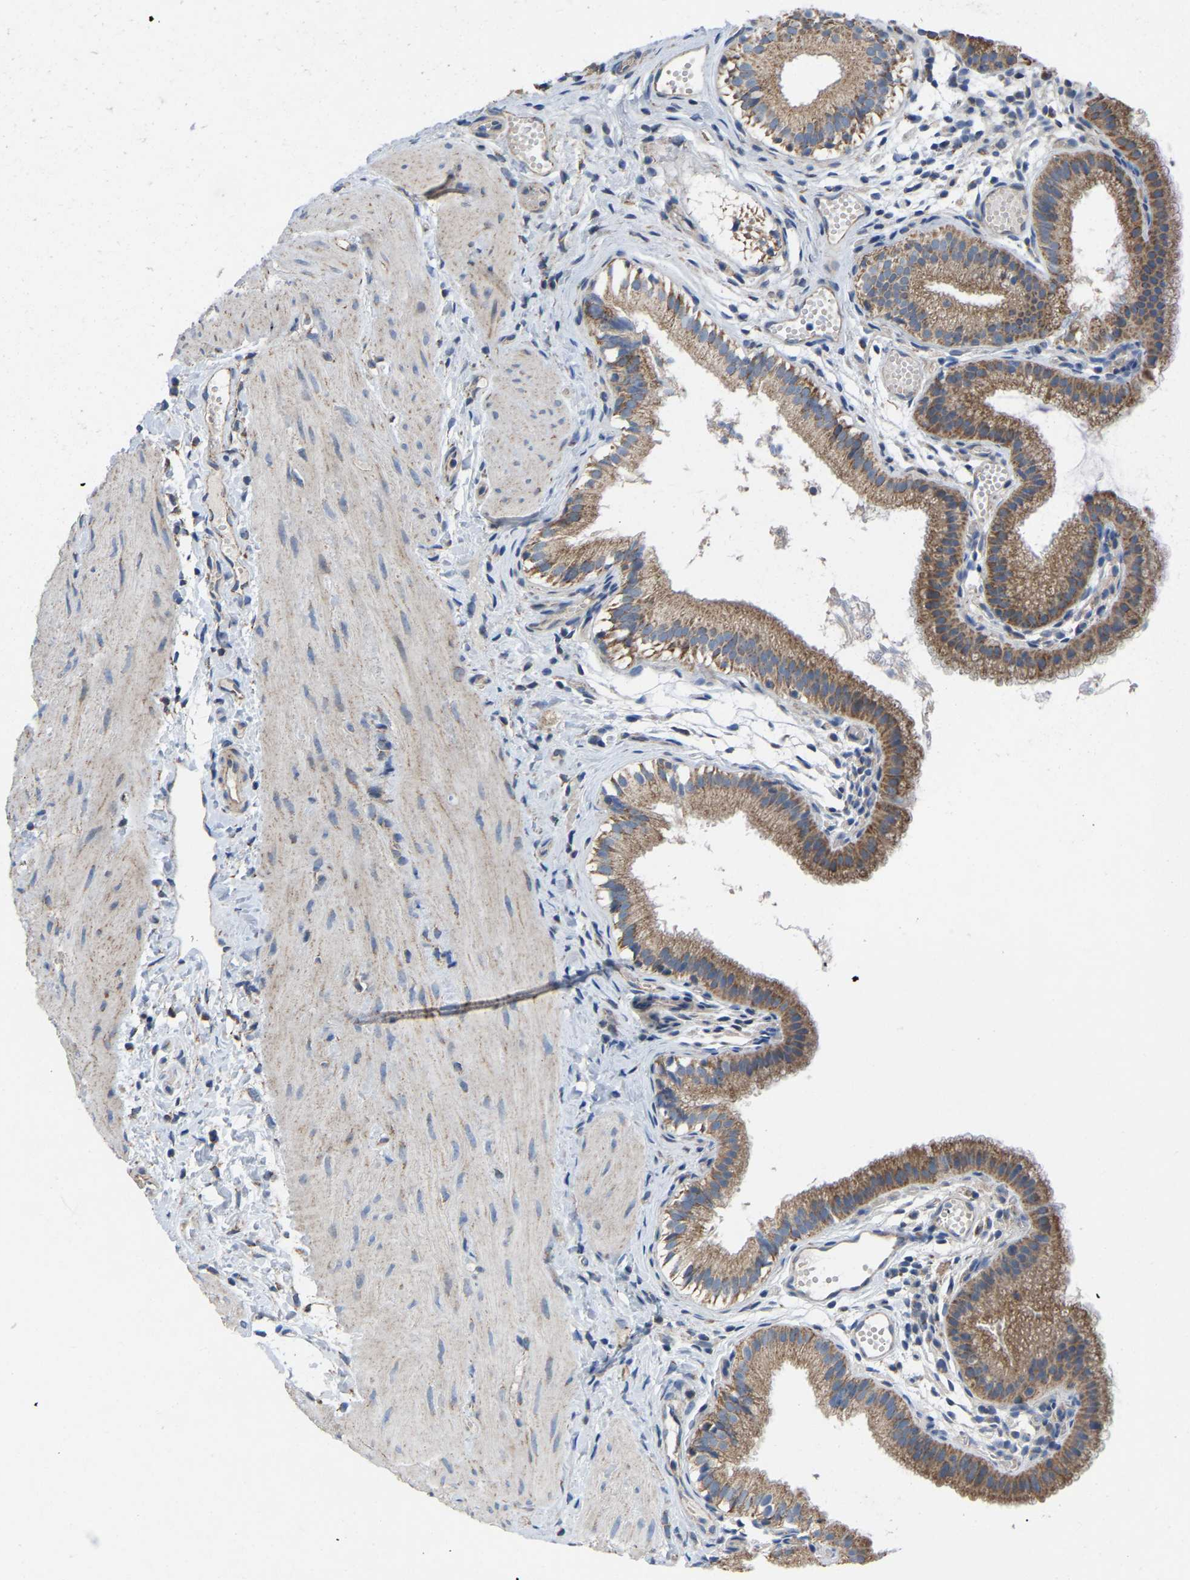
{"staining": {"intensity": "moderate", "quantity": ">75%", "location": "cytoplasmic/membranous"}, "tissue": "gallbladder", "cell_type": "Glandular cells", "image_type": "normal", "snomed": [{"axis": "morphology", "description": "Normal tissue, NOS"}, {"axis": "topography", "description": "Gallbladder"}], "caption": "Gallbladder stained for a protein (brown) displays moderate cytoplasmic/membranous positive expression in approximately >75% of glandular cells.", "gene": "BCL10", "patient": {"sex": "female", "age": 26}}